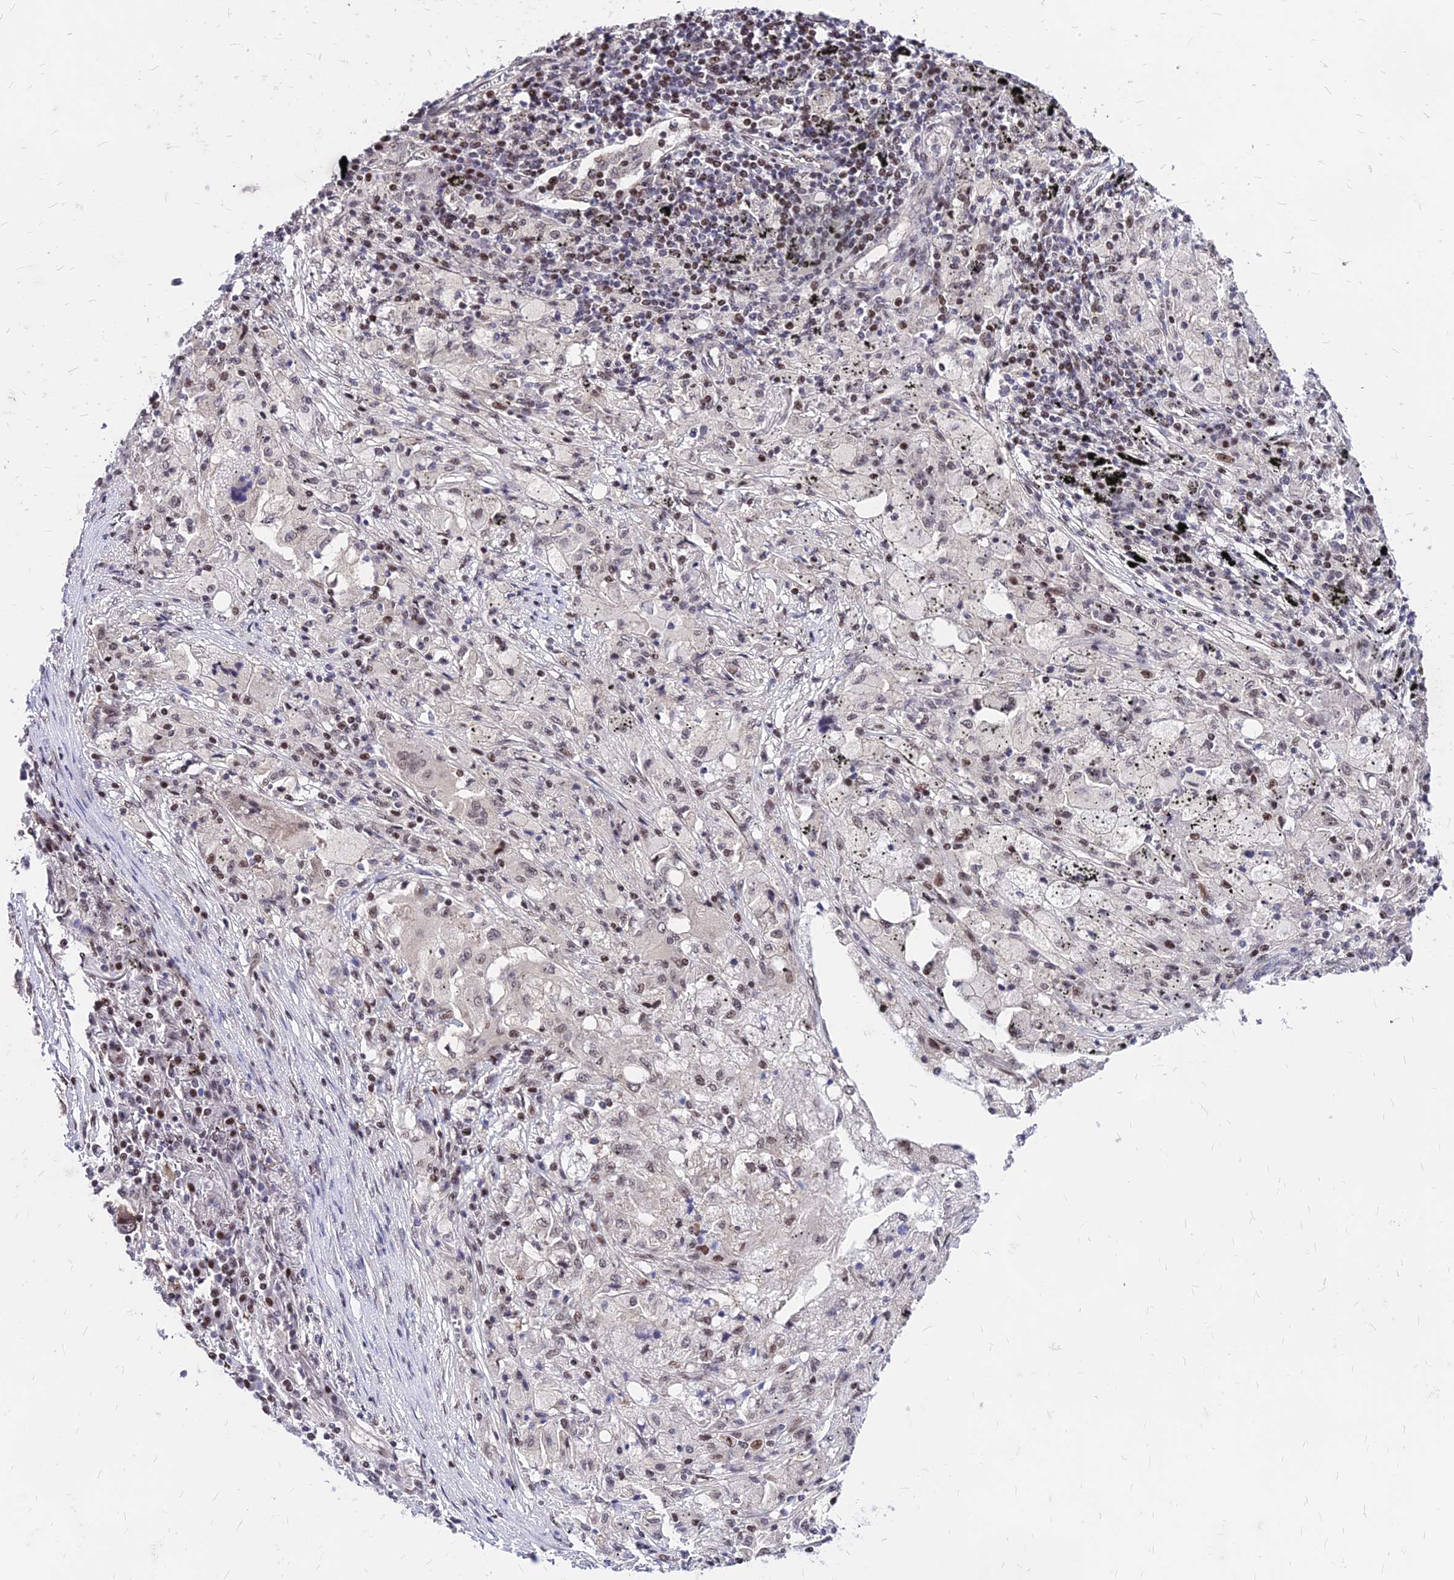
{"staining": {"intensity": "moderate", "quantity": "<25%", "location": "cytoplasmic/membranous,nuclear"}, "tissue": "lung cancer", "cell_type": "Tumor cells", "image_type": "cancer", "snomed": [{"axis": "morphology", "description": "Squamous cell carcinoma, NOS"}, {"axis": "topography", "description": "Lung"}], "caption": "Moderate cytoplasmic/membranous and nuclear protein positivity is identified in about <25% of tumor cells in squamous cell carcinoma (lung).", "gene": "DDX55", "patient": {"sex": "female", "age": 63}}